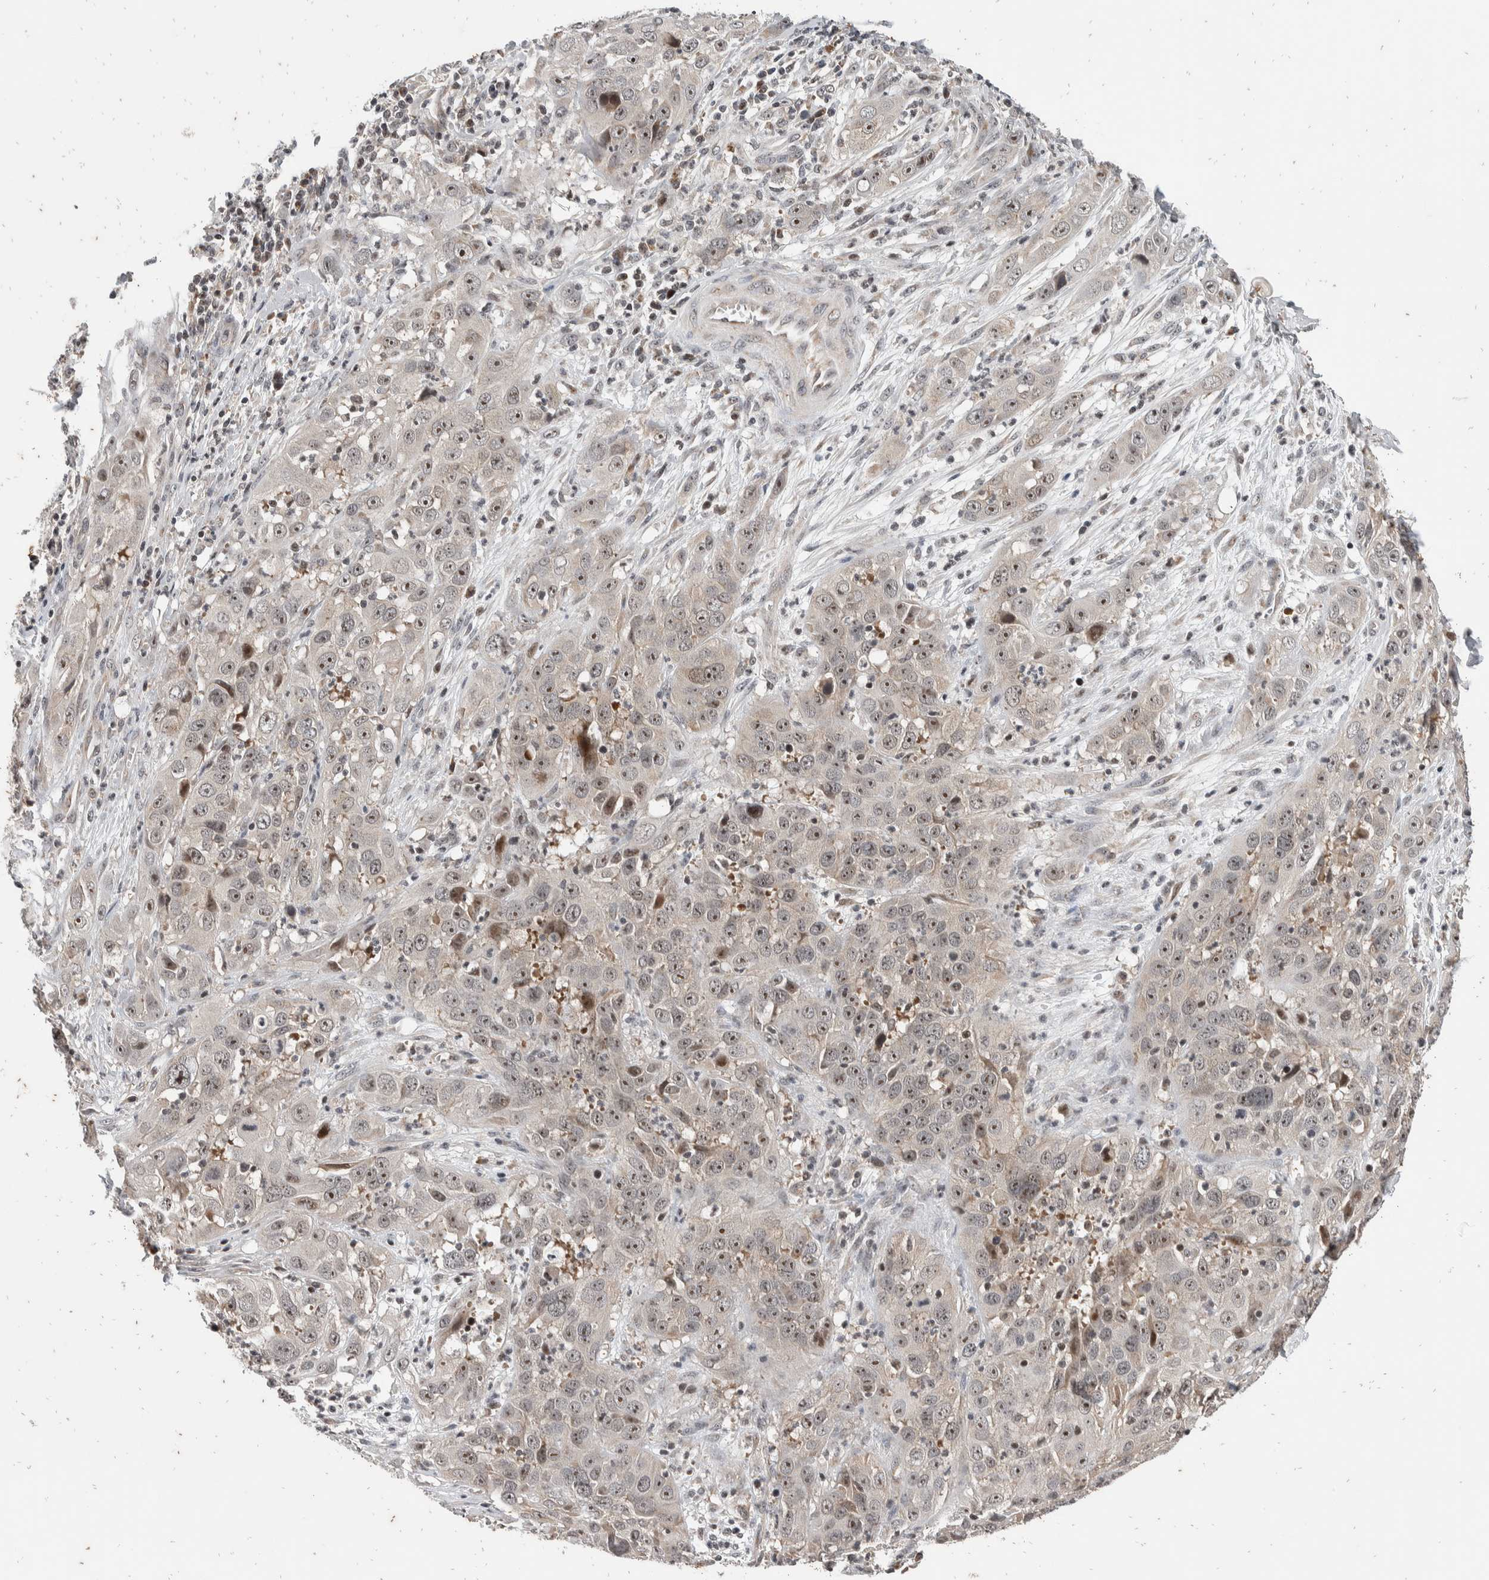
{"staining": {"intensity": "weak", "quantity": "25%-75%", "location": "nuclear"}, "tissue": "cervical cancer", "cell_type": "Tumor cells", "image_type": "cancer", "snomed": [{"axis": "morphology", "description": "Squamous cell carcinoma, NOS"}, {"axis": "topography", "description": "Cervix"}], "caption": "Protein staining by immunohistochemistry demonstrates weak nuclear expression in about 25%-75% of tumor cells in cervical squamous cell carcinoma.", "gene": "ATXN7L1", "patient": {"sex": "female", "age": 32}}